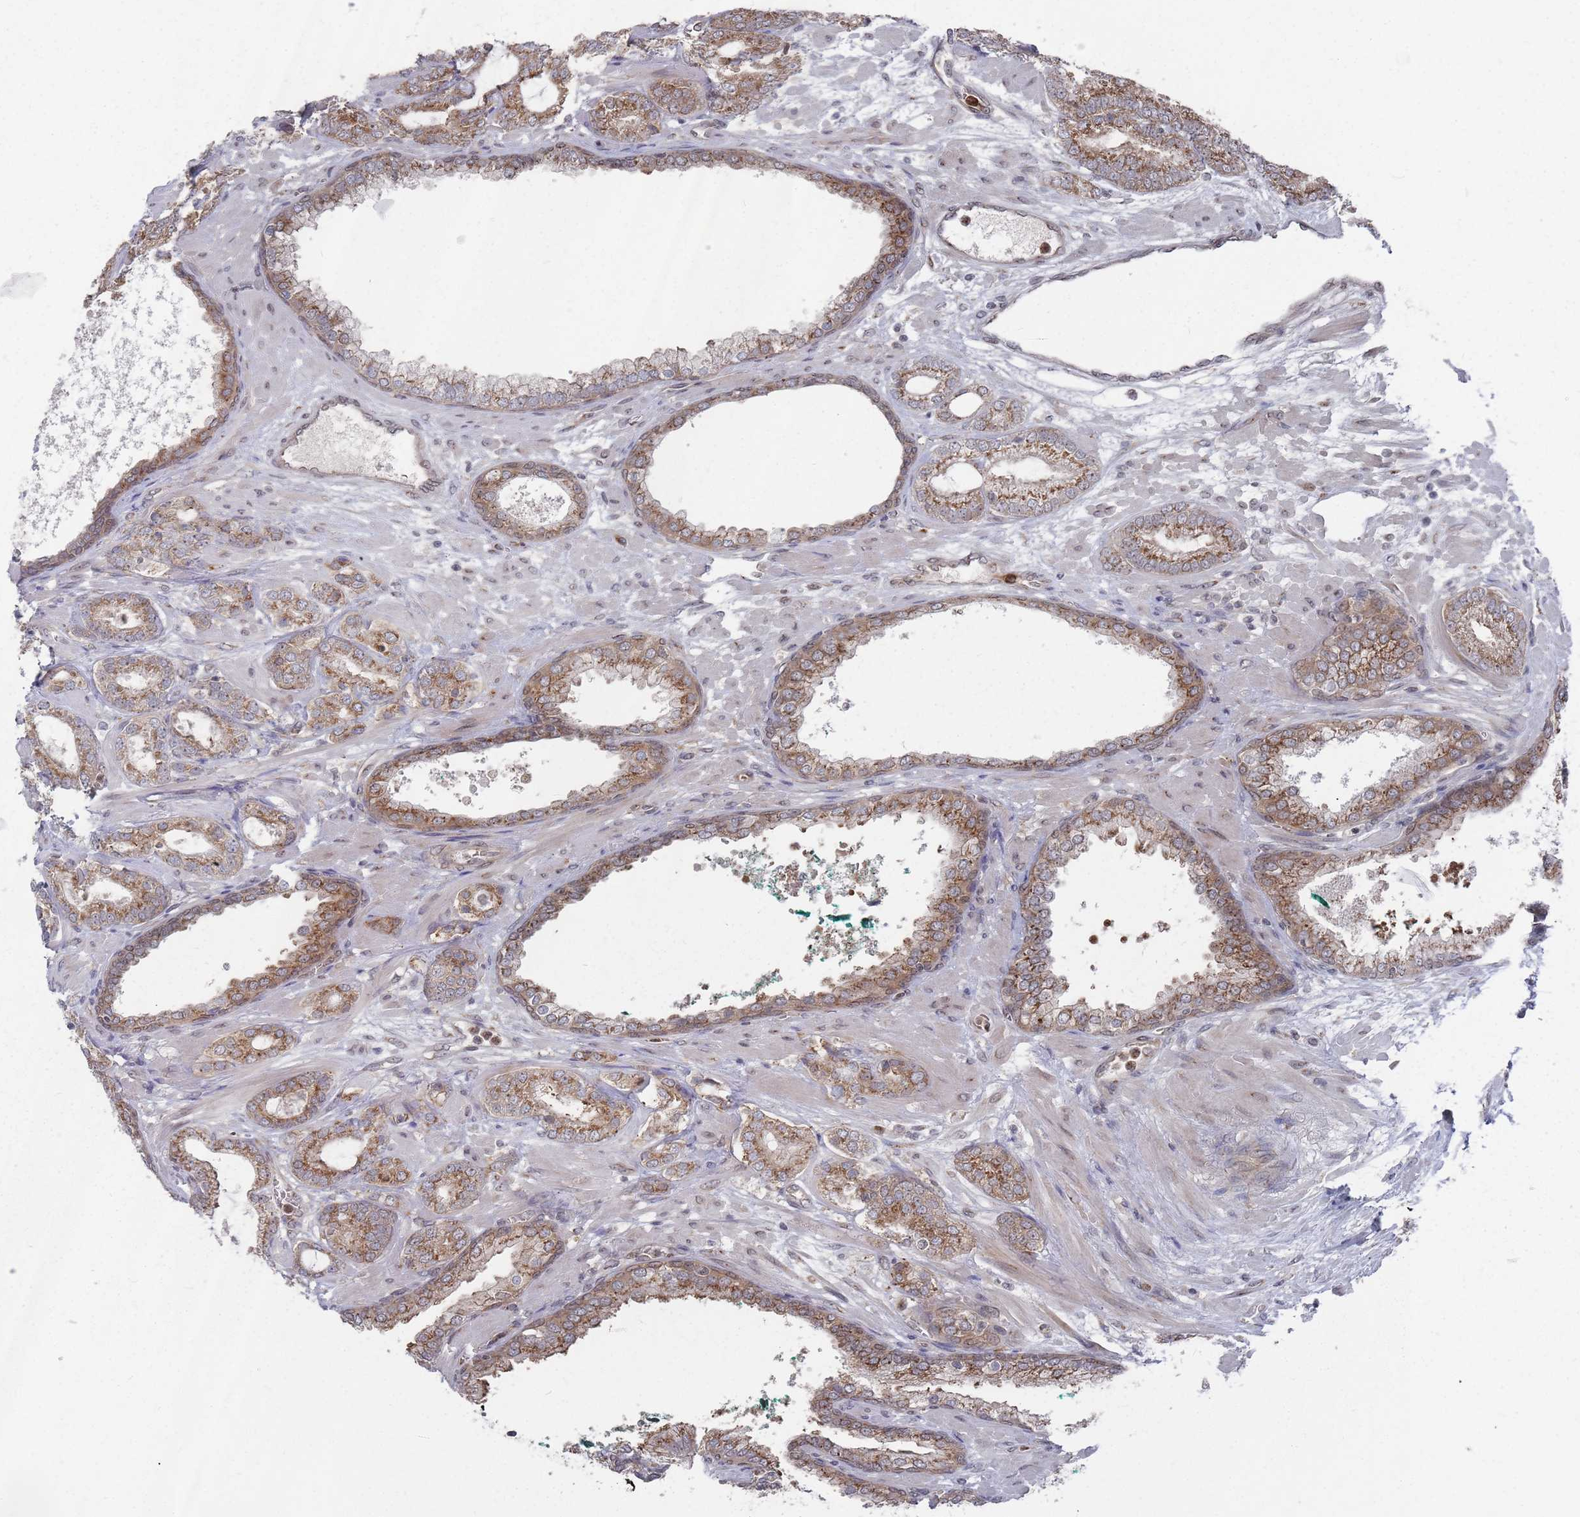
{"staining": {"intensity": "strong", "quantity": ">75%", "location": "cytoplasmic/membranous"}, "tissue": "prostate cancer", "cell_type": "Tumor cells", "image_type": "cancer", "snomed": [{"axis": "morphology", "description": "Adenocarcinoma, High grade"}, {"axis": "topography", "description": "Prostate"}], "caption": "Protein staining of prostate cancer (high-grade adenocarcinoma) tissue reveals strong cytoplasmic/membranous positivity in approximately >75% of tumor cells.", "gene": "FMO4", "patient": {"sex": "male", "age": 60}}